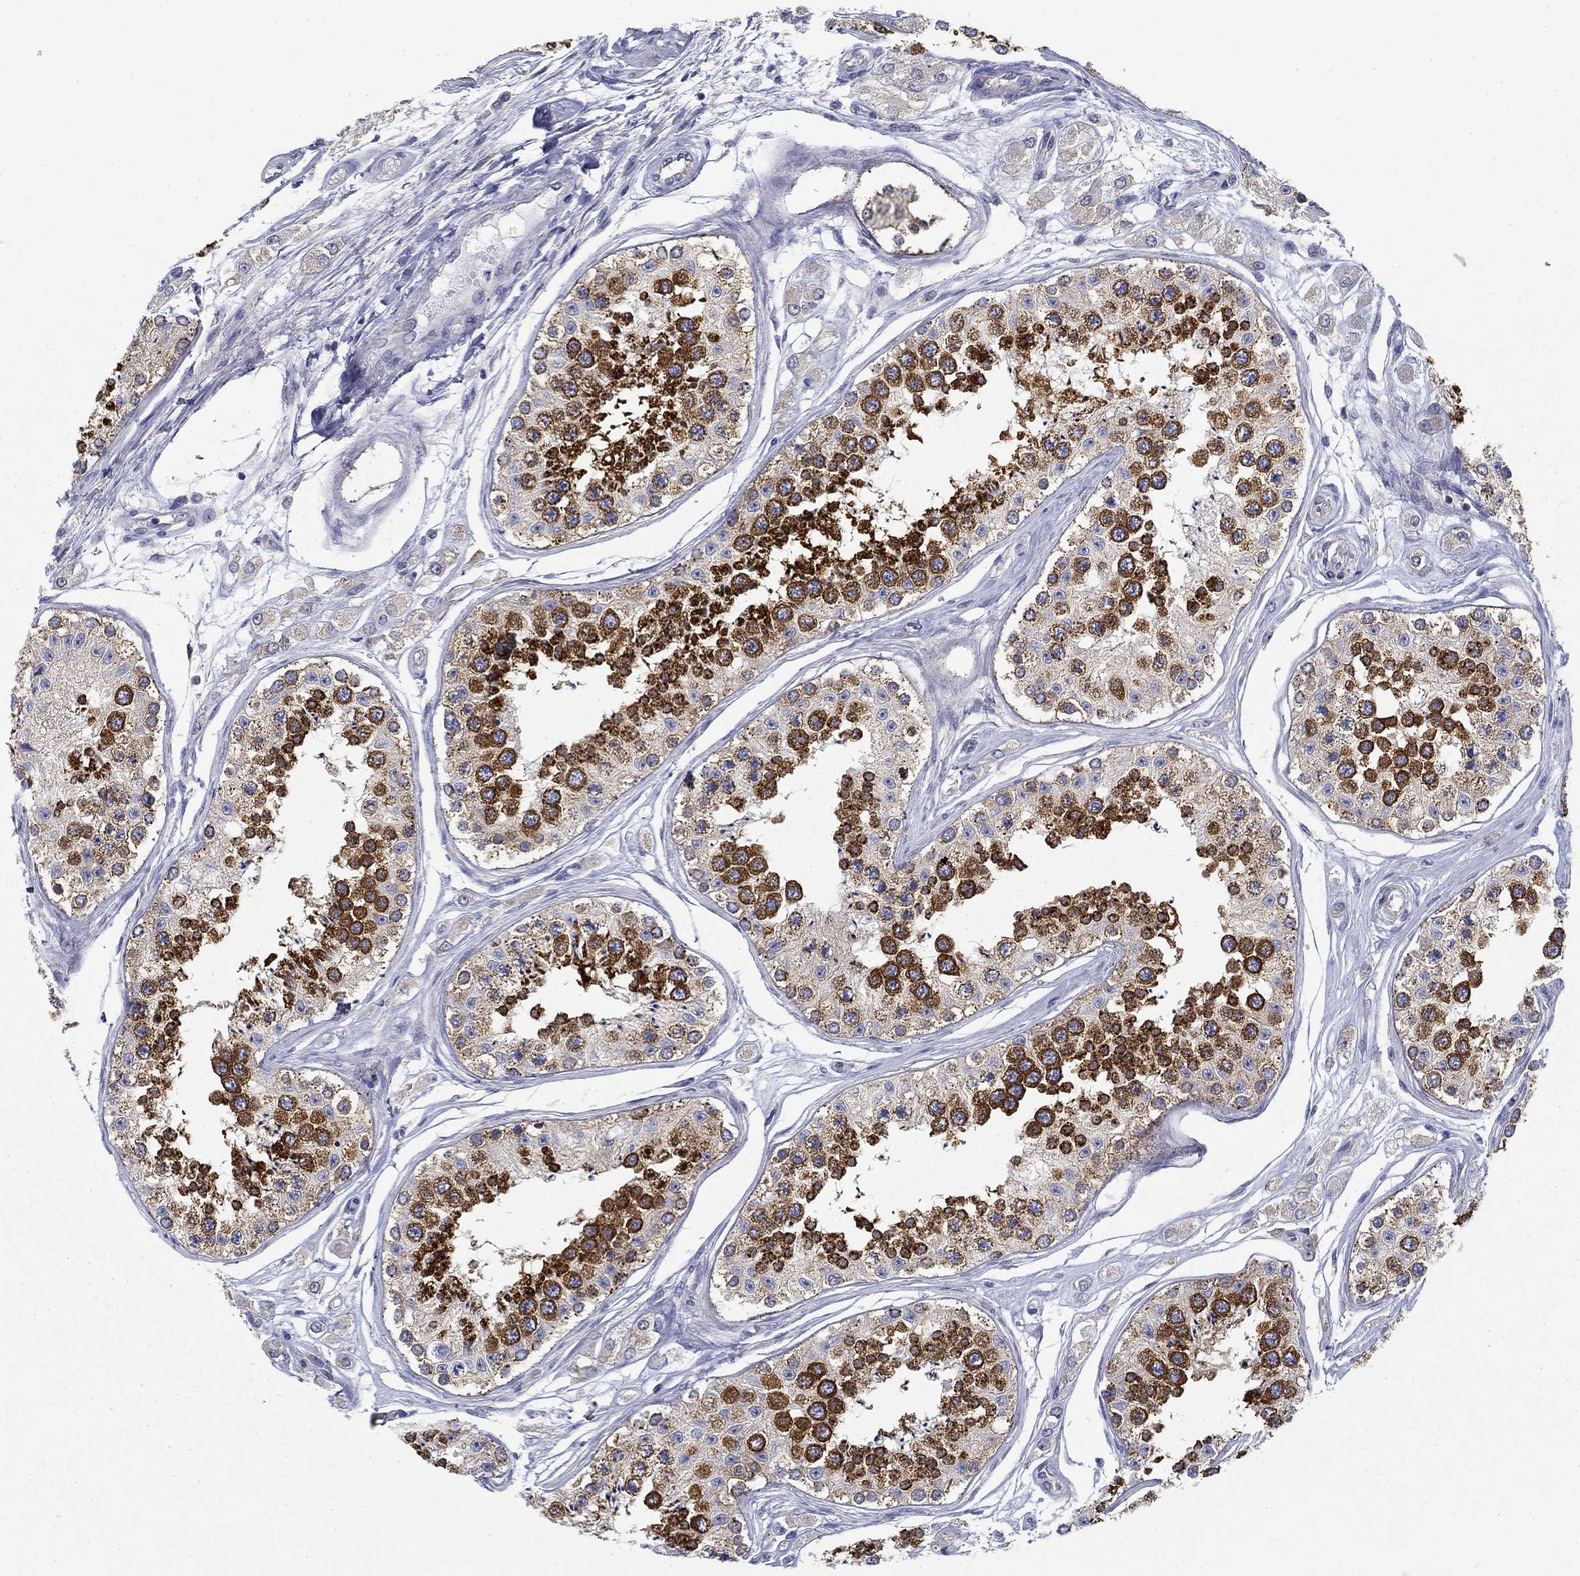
{"staining": {"intensity": "strong", "quantity": ">75%", "location": "cytoplasmic/membranous"}, "tissue": "testis", "cell_type": "Cells in seminiferous ducts", "image_type": "normal", "snomed": [{"axis": "morphology", "description": "Normal tissue, NOS"}, {"axis": "topography", "description": "Testis"}], "caption": "Immunohistochemical staining of normal testis exhibits >75% levels of strong cytoplasmic/membranous protein staining in approximately >75% of cells in seminiferous ducts.", "gene": "FXR1", "patient": {"sex": "male", "age": 25}}